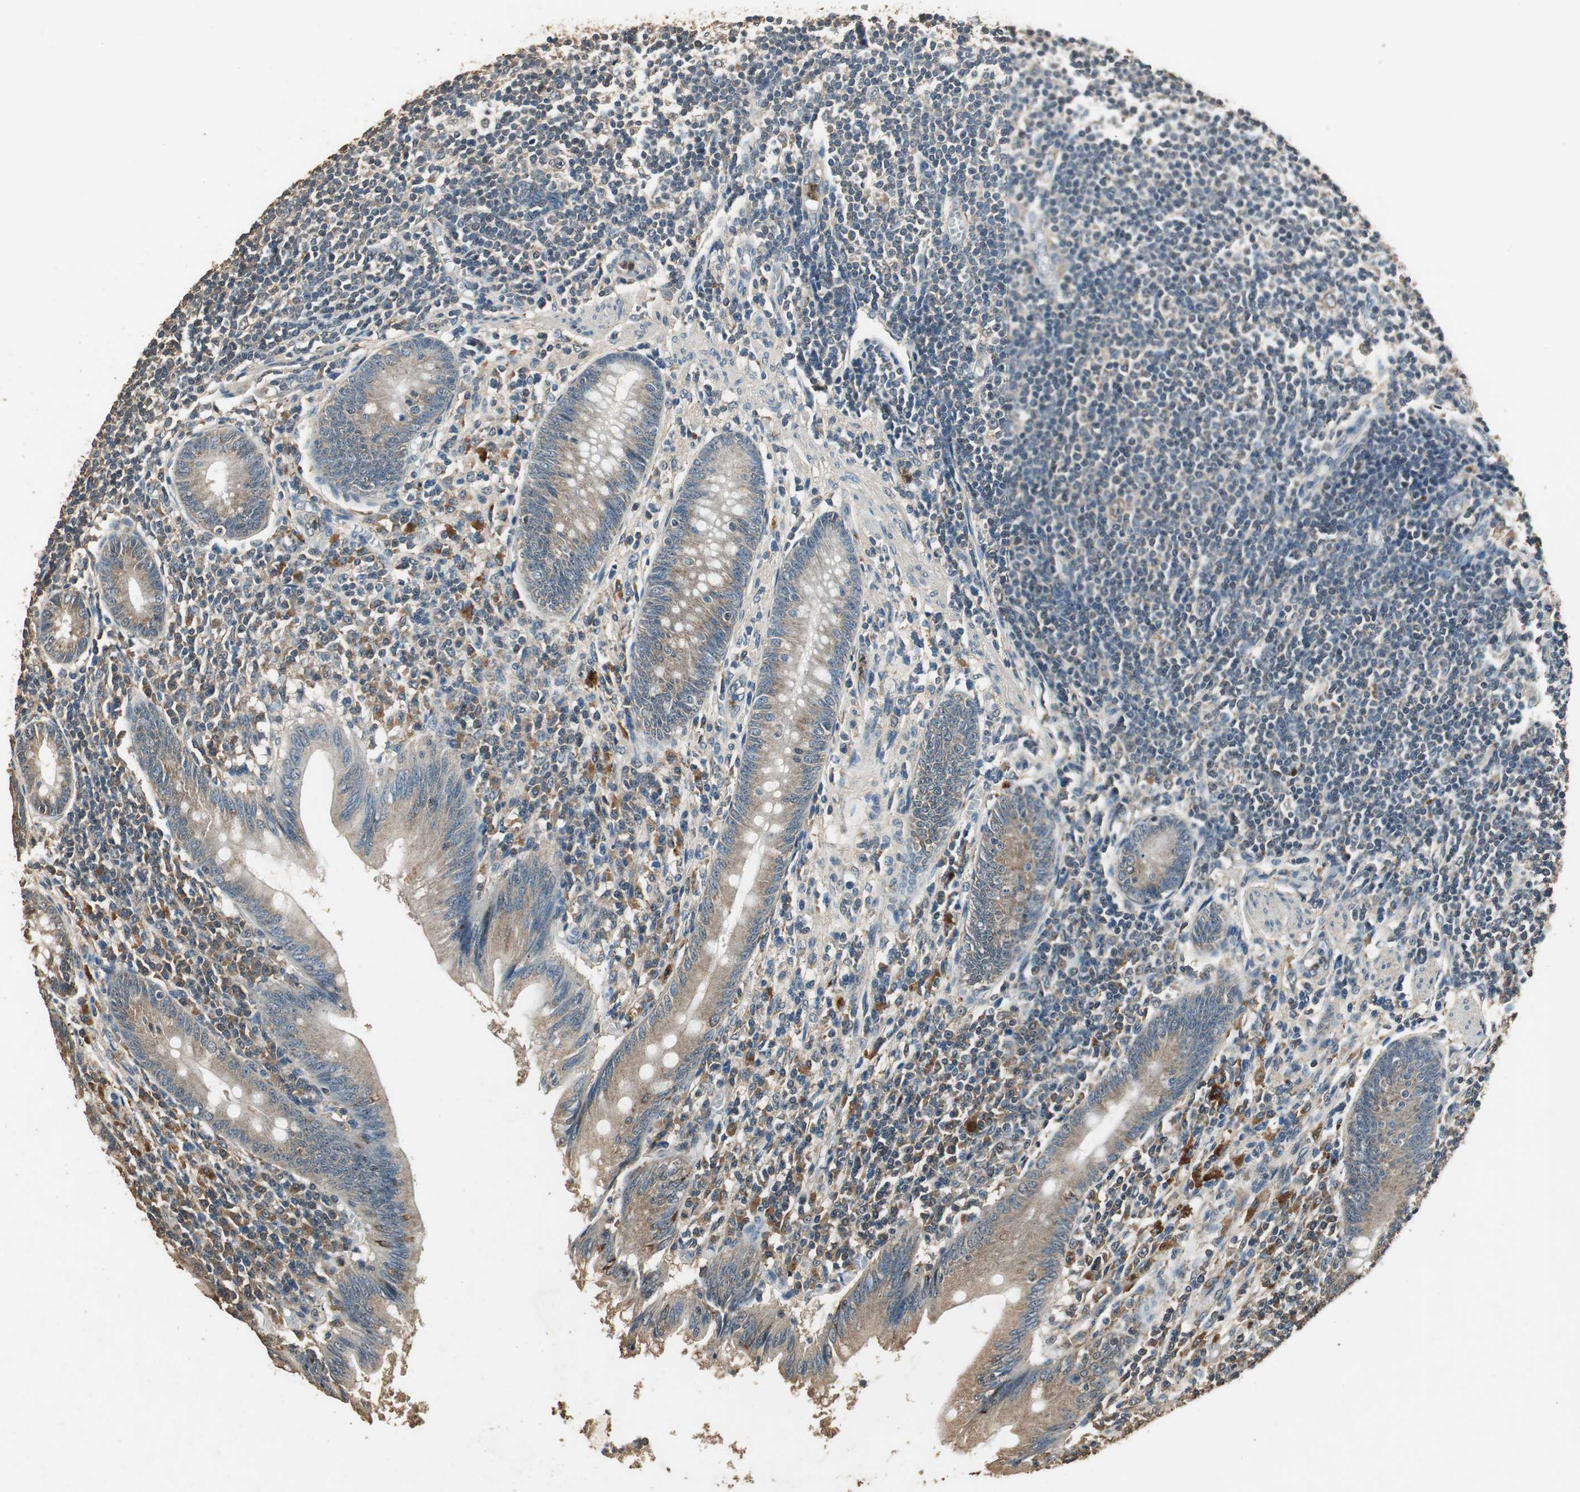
{"staining": {"intensity": "moderate", "quantity": ">75%", "location": "cytoplasmic/membranous"}, "tissue": "appendix", "cell_type": "Glandular cells", "image_type": "normal", "snomed": [{"axis": "morphology", "description": "Normal tissue, NOS"}, {"axis": "morphology", "description": "Inflammation, NOS"}, {"axis": "topography", "description": "Appendix"}], "caption": "High-magnification brightfield microscopy of unremarkable appendix stained with DAB (brown) and counterstained with hematoxylin (blue). glandular cells exhibit moderate cytoplasmic/membranous staining is seen in approximately>75% of cells. (DAB IHC, brown staining for protein, blue staining for nuclei).", "gene": "TMPRSS4", "patient": {"sex": "male", "age": 46}}